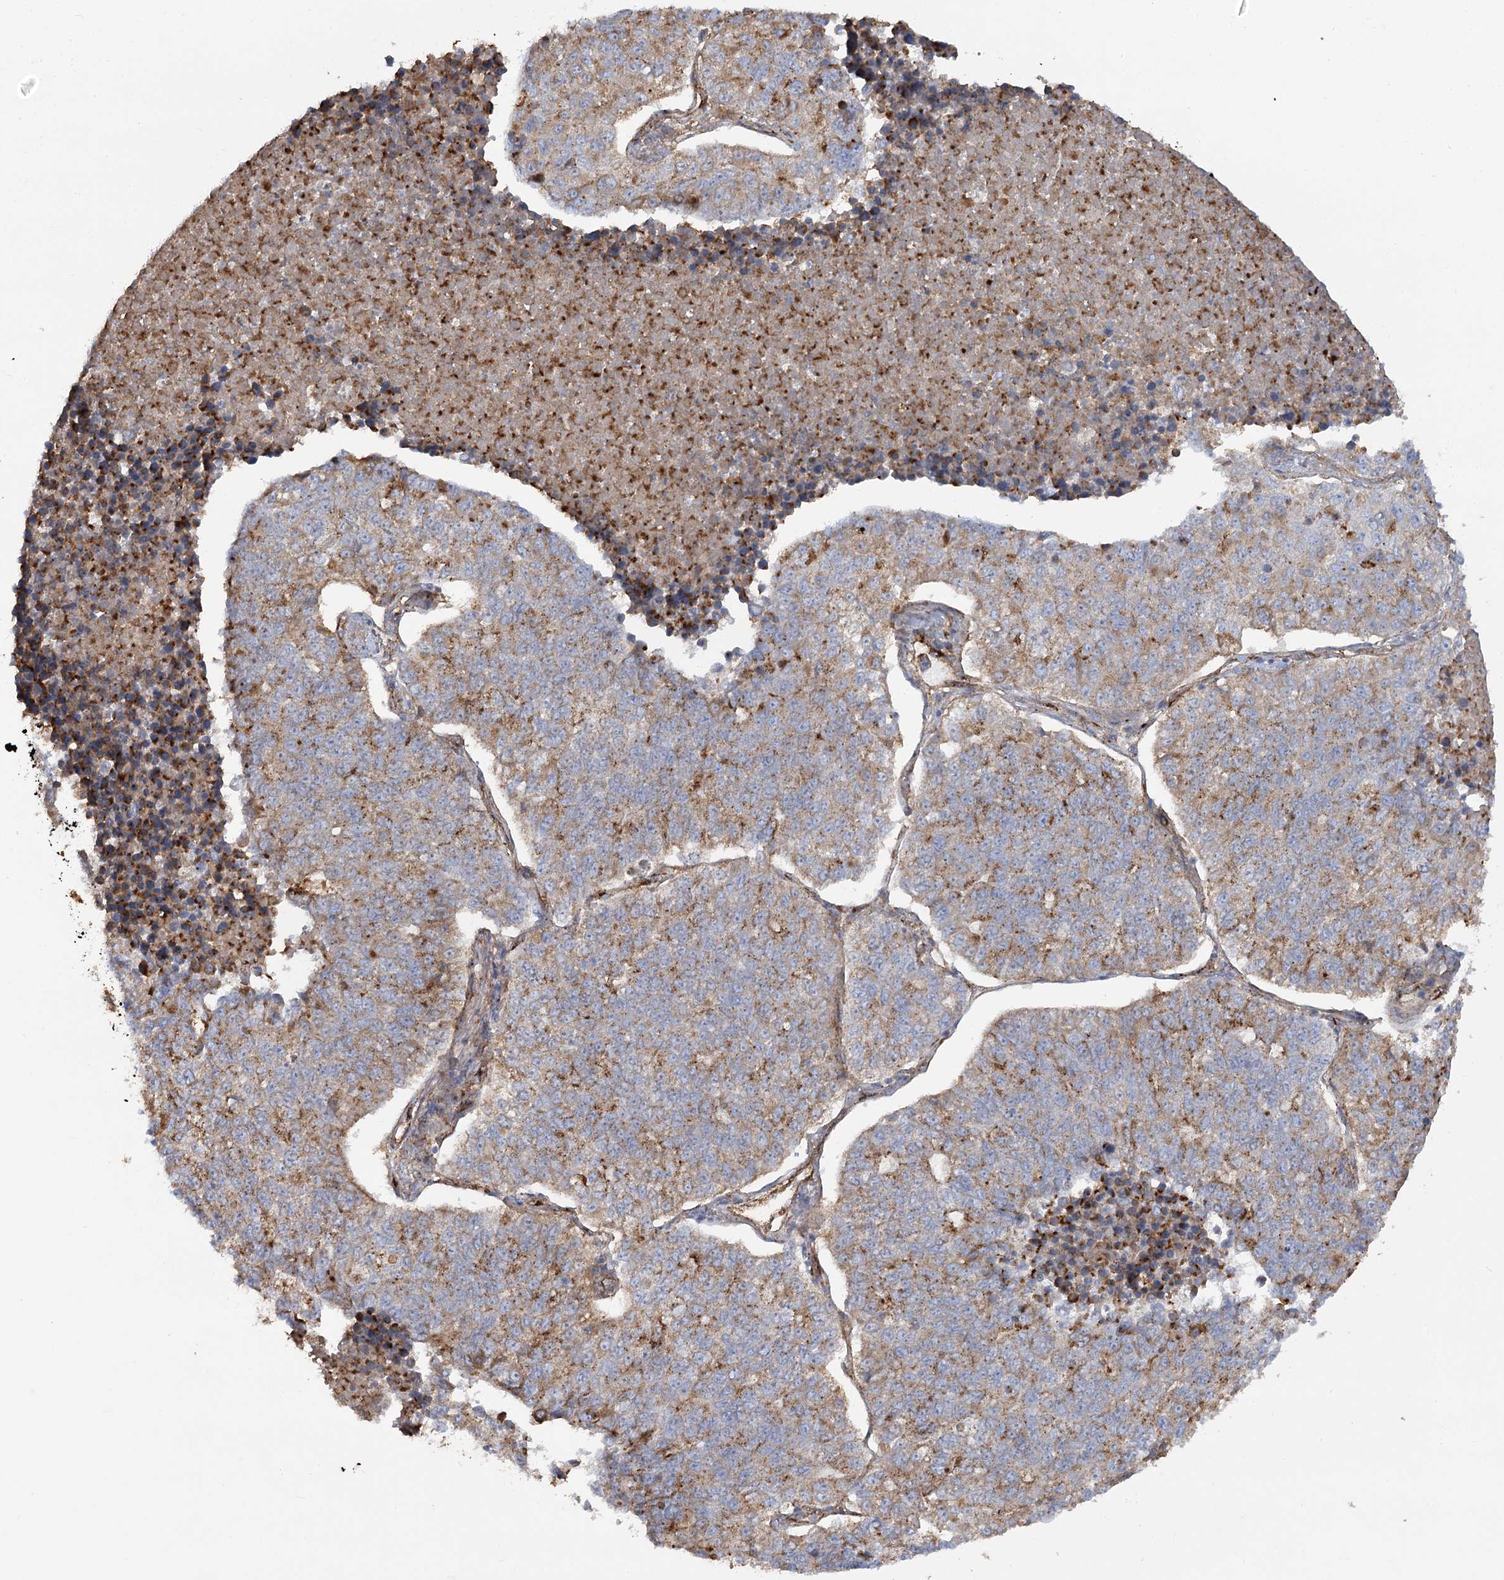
{"staining": {"intensity": "weak", "quantity": ">75%", "location": "cytoplasmic/membranous"}, "tissue": "lung cancer", "cell_type": "Tumor cells", "image_type": "cancer", "snomed": [{"axis": "morphology", "description": "Adenocarcinoma, NOS"}, {"axis": "topography", "description": "Lung"}], "caption": "Lung cancer was stained to show a protein in brown. There is low levels of weak cytoplasmic/membranous expression in approximately >75% of tumor cells.", "gene": "KBTBD4", "patient": {"sex": "male", "age": 49}}